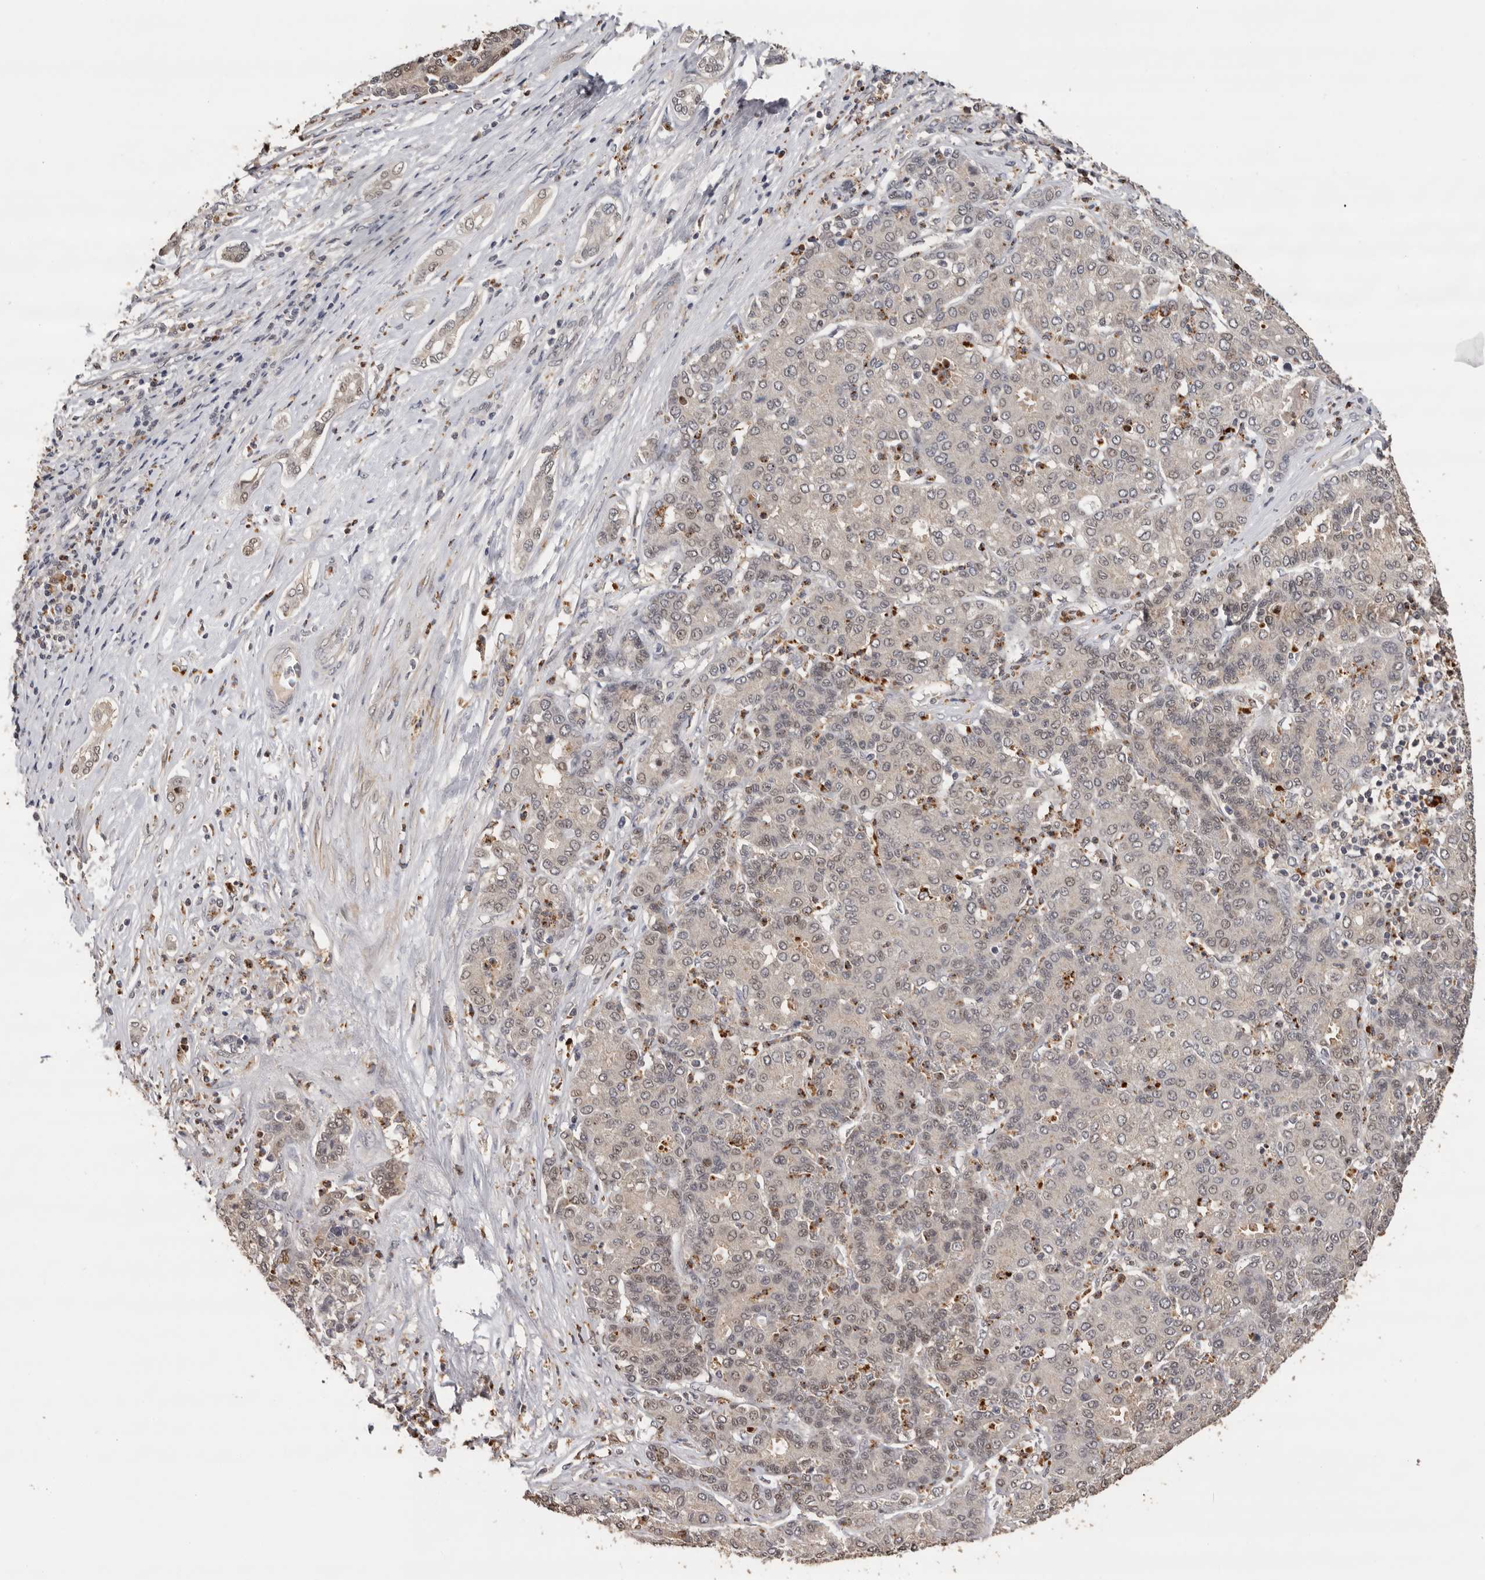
{"staining": {"intensity": "weak", "quantity": "<25%", "location": "cytoplasmic/membranous,nuclear"}, "tissue": "liver cancer", "cell_type": "Tumor cells", "image_type": "cancer", "snomed": [{"axis": "morphology", "description": "Carcinoma, Hepatocellular, NOS"}, {"axis": "topography", "description": "Liver"}], "caption": "Tumor cells show no significant positivity in liver cancer (hepatocellular carcinoma).", "gene": "KIF2B", "patient": {"sex": "male", "age": 65}}